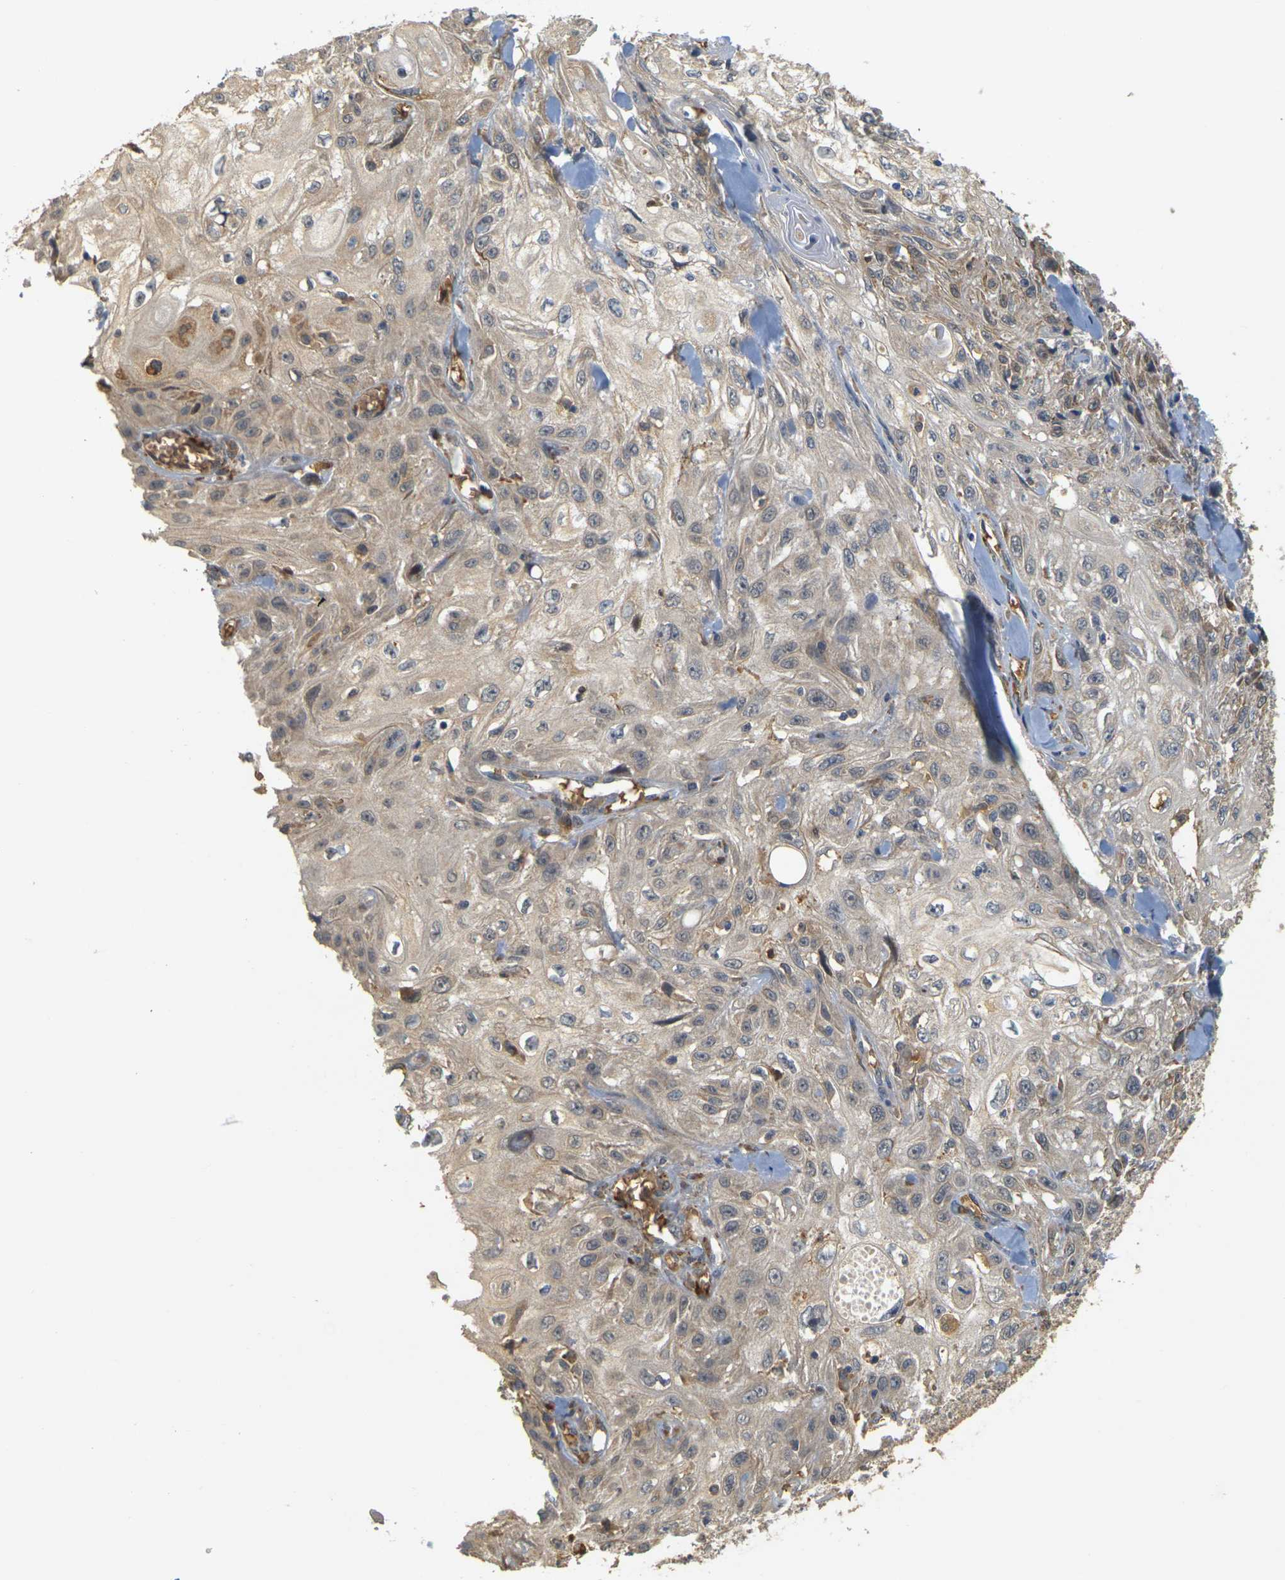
{"staining": {"intensity": "weak", "quantity": "25%-75%", "location": "cytoplasmic/membranous"}, "tissue": "skin cancer", "cell_type": "Tumor cells", "image_type": "cancer", "snomed": [{"axis": "morphology", "description": "Squamous cell carcinoma, NOS"}, {"axis": "morphology", "description": "Squamous cell carcinoma, metastatic, NOS"}, {"axis": "topography", "description": "Skin"}, {"axis": "topography", "description": "Lymph node"}], "caption": "Immunohistochemistry image of neoplastic tissue: skin cancer (metastatic squamous cell carcinoma) stained using immunohistochemistry (IHC) displays low levels of weak protein expression localized specifically in the cytoplasmic/membranous of tumor cells, appearing as a cytoplasmic/membranous brown color.", "gene": "MEGF9", "patient": {"sex": "male", "age": 75}}